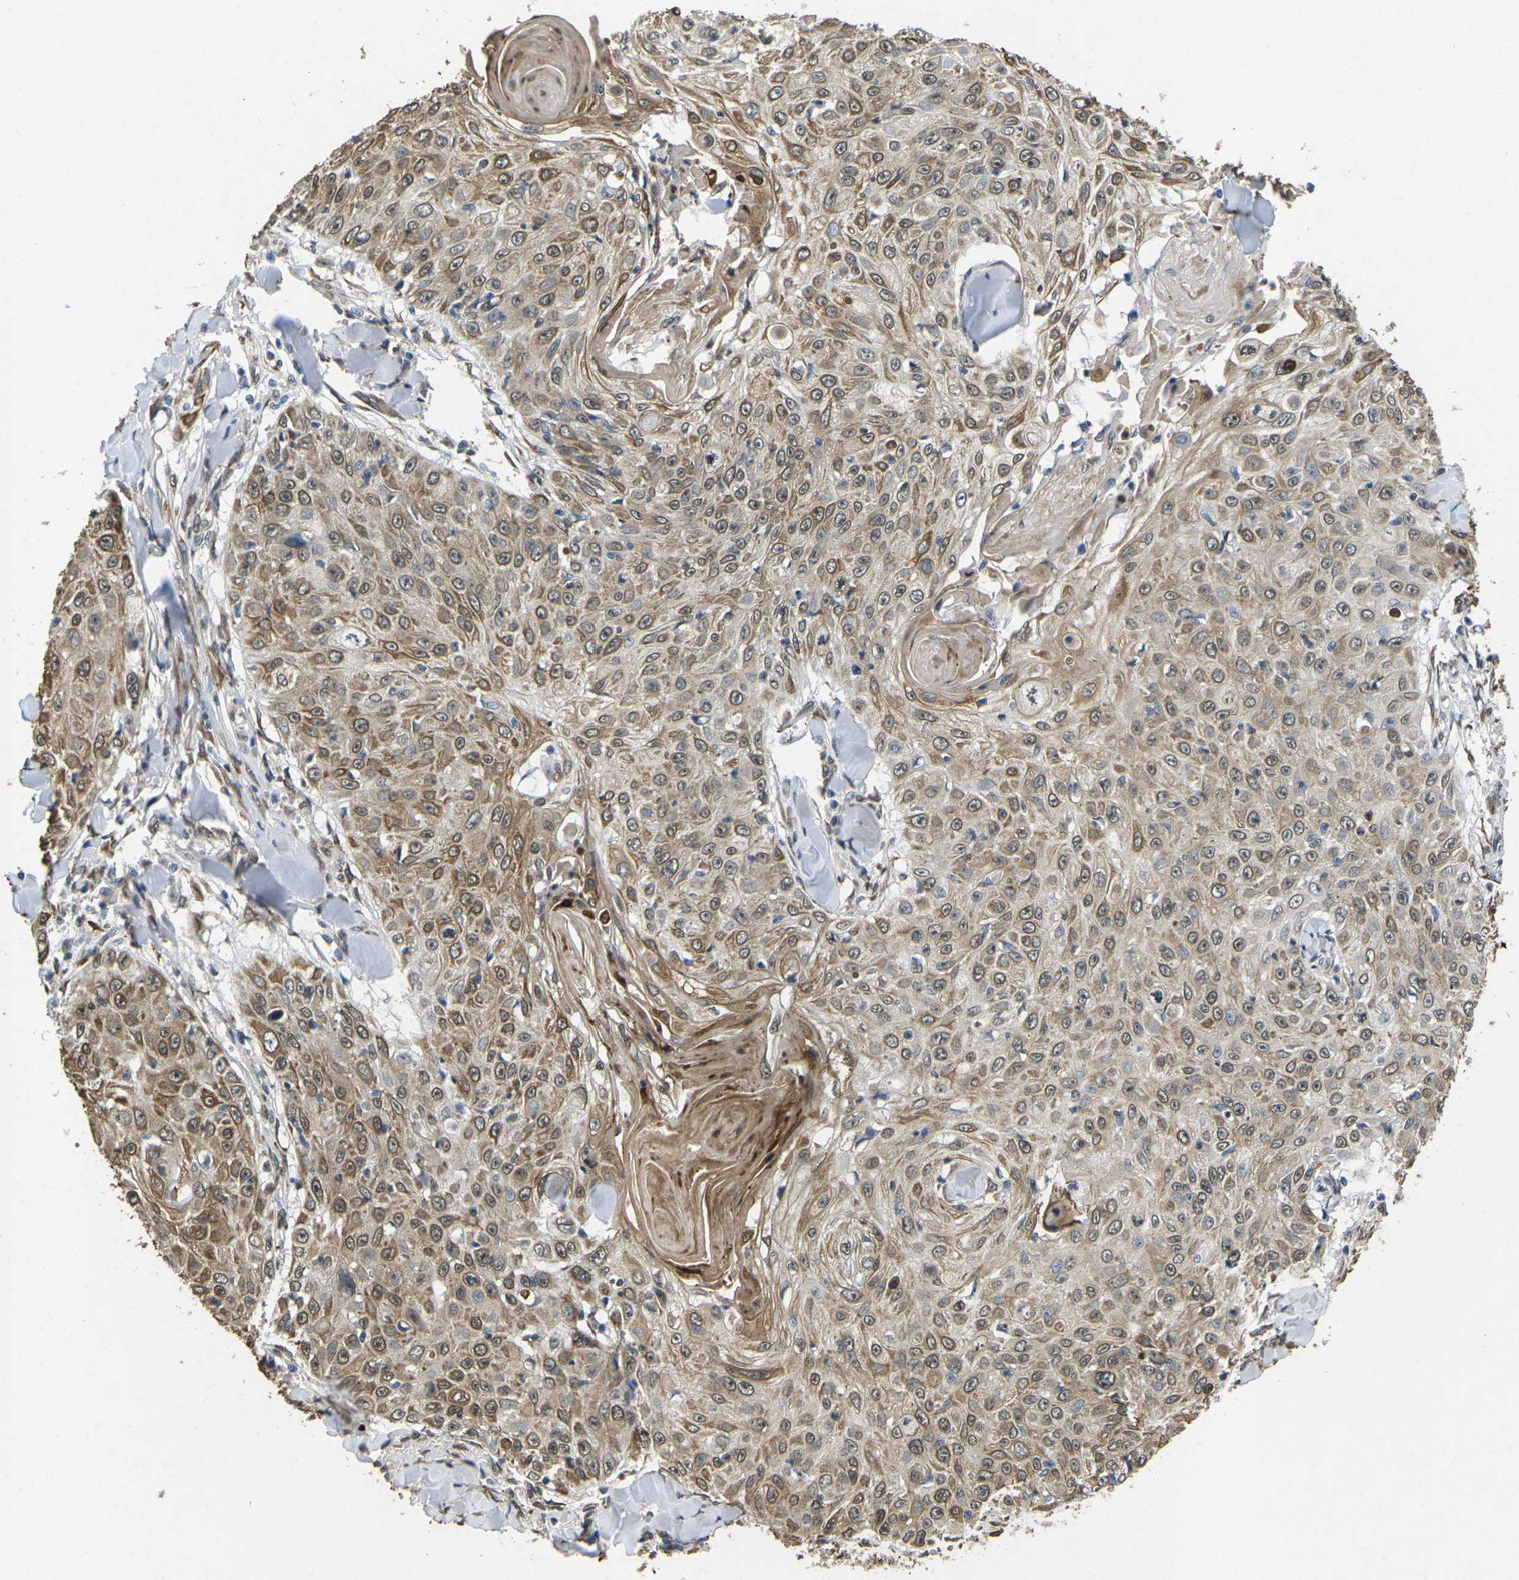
{"staining": {"intensity": "moderate", "quantity": ">75%", "location": "cytoplasmic/membranous,nuclear"}, "tissue": "skin cancer", "cell_type": "Tumor cells", "image_type": "cancer", "snomed": [{"axis": "morphology", "description": "Squamous cell carcinoma, NOS"}, {"axis": "topography", "description": "Skin"}], "caption": "The photomicrograph demonstrates staining of squamous cell carcinoma (skin), revealing moderate cytoplasmic/membranous and nuclear protein positivity (brown color) within tumor cells. The protein is shown in brown color, while the nuclei are stained blue.", "gene": "SCNN1B", "patient": {"sex": "male", "age": 86}}